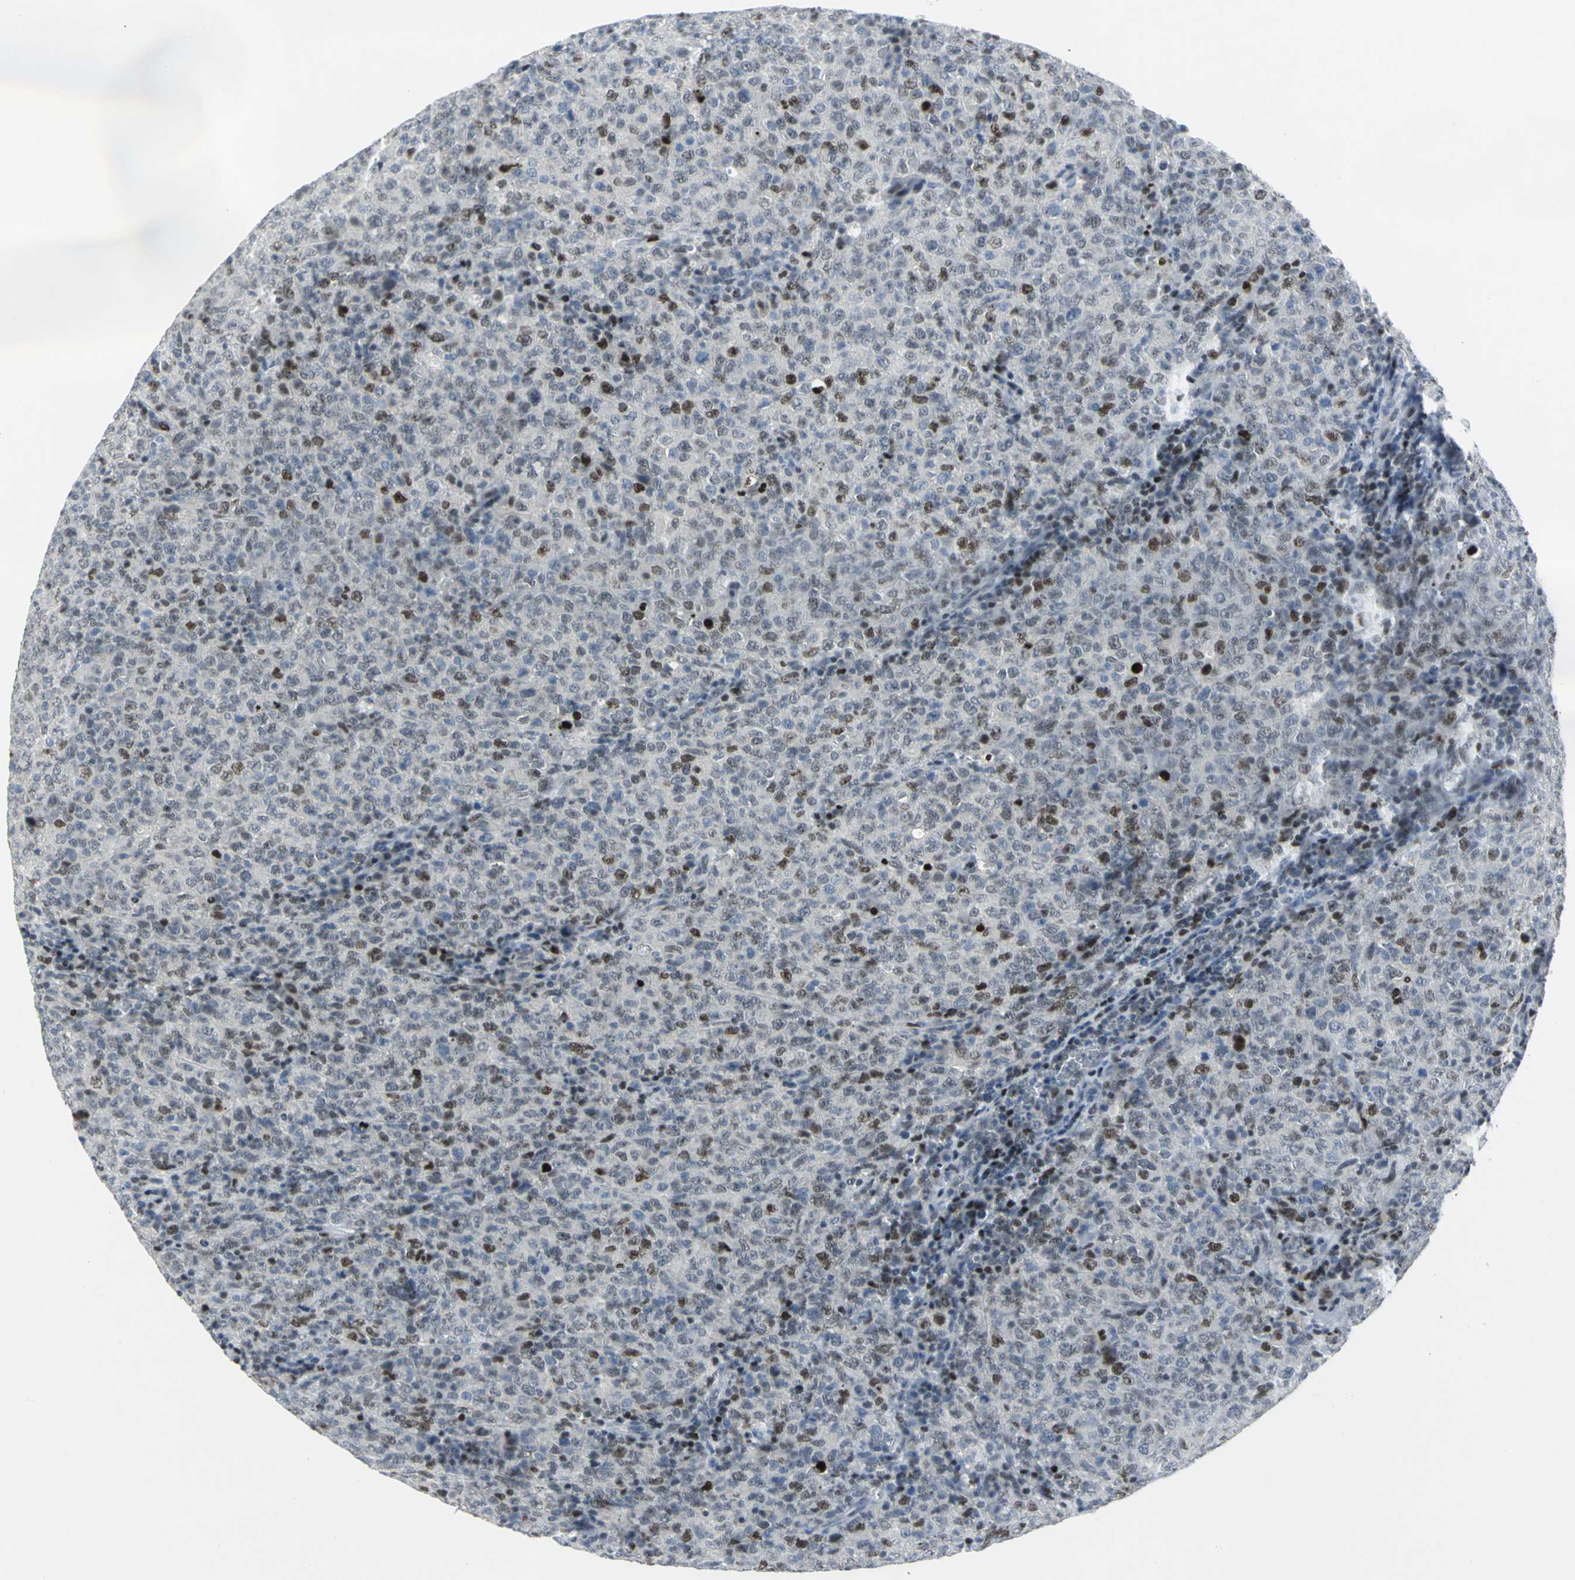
{"staining": {"intensity": "moderate", "quantity": "25%-75%", "location": "nuclear"}, "tissue": "lymphoma", "cell_type": "Tumor cells", "image_type": "cancer", "snomed": [{"axis": "morphology", "description": "Malignant lymphoma, non-Hodgkin's type, High grade"}, {"axis": "topography", "description": "Tonsil"}], "caption": "Protein staining of high-grade malignant lymphoma, non-Hodgkin's type tissue demonstrates moderate nuclear positivity in approximately 25%-75% of tumor cells. The staining was performed using DAB (3,3'-diaminobenzidine), with brown indicating positive protein expression. Nuclei are stained blue with hematoxylin.", "gene": "RPA1", "patient": {"sex": "female", "age": 36}}